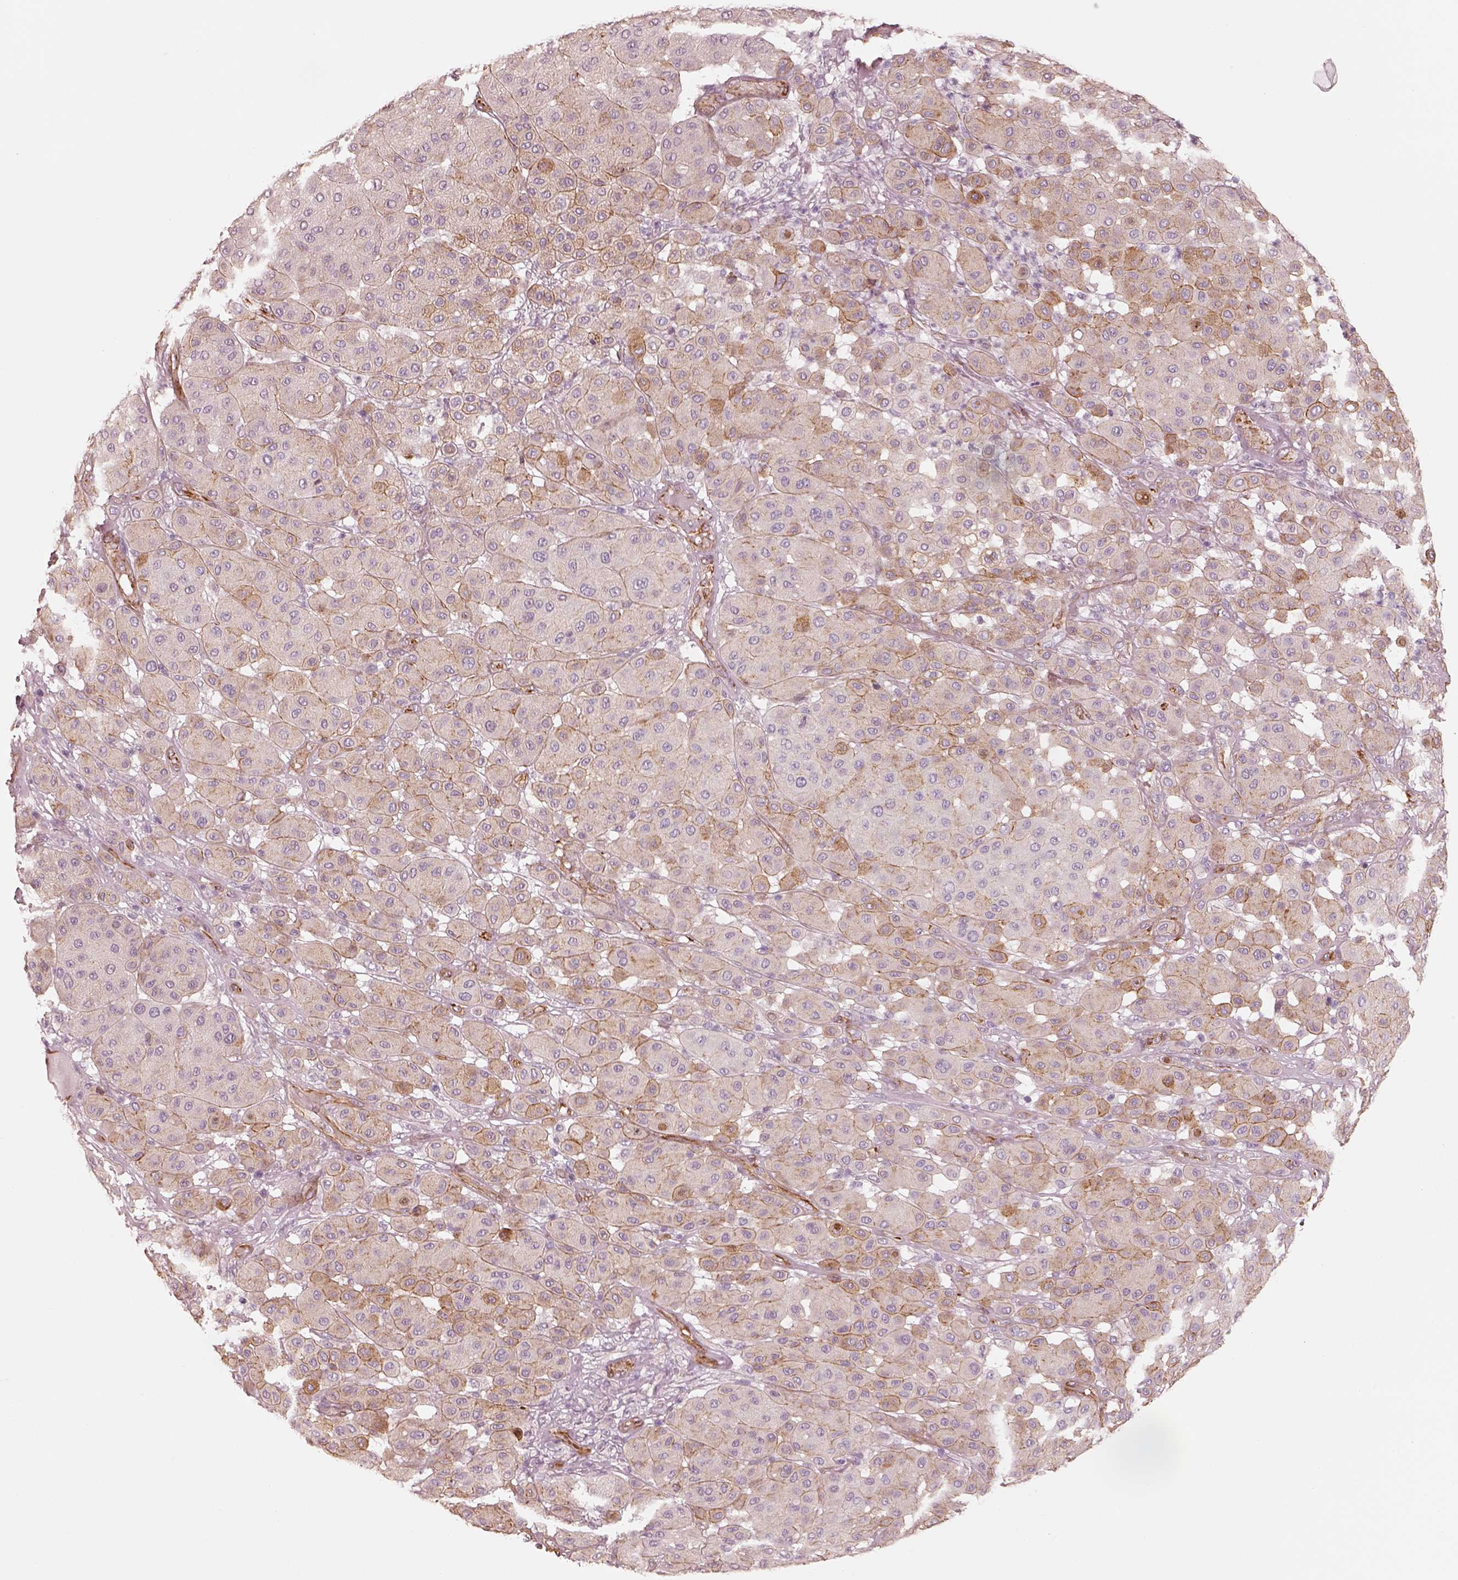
{"staining": {"intensity": "weak", "quantity": "25%-75%", "location": "cytoplasmic/membranous"}, "tissue": "melanoma", "cell_type": "Tumor cells", "image_type": "cancer", "snomed": [{"axis": "morphology", "description": "Malignant melanoma, Metastatic site"}, {"axis": "topography", "description": "Smooth muscle"}], "caption": "Protein analysis of melanoma tissue reveals weak cytoplasmic/membranous expression in about 25%-75% of tumor cells.", "gene": "CRYM", "patient": {"sex": "male", "age": 41}}